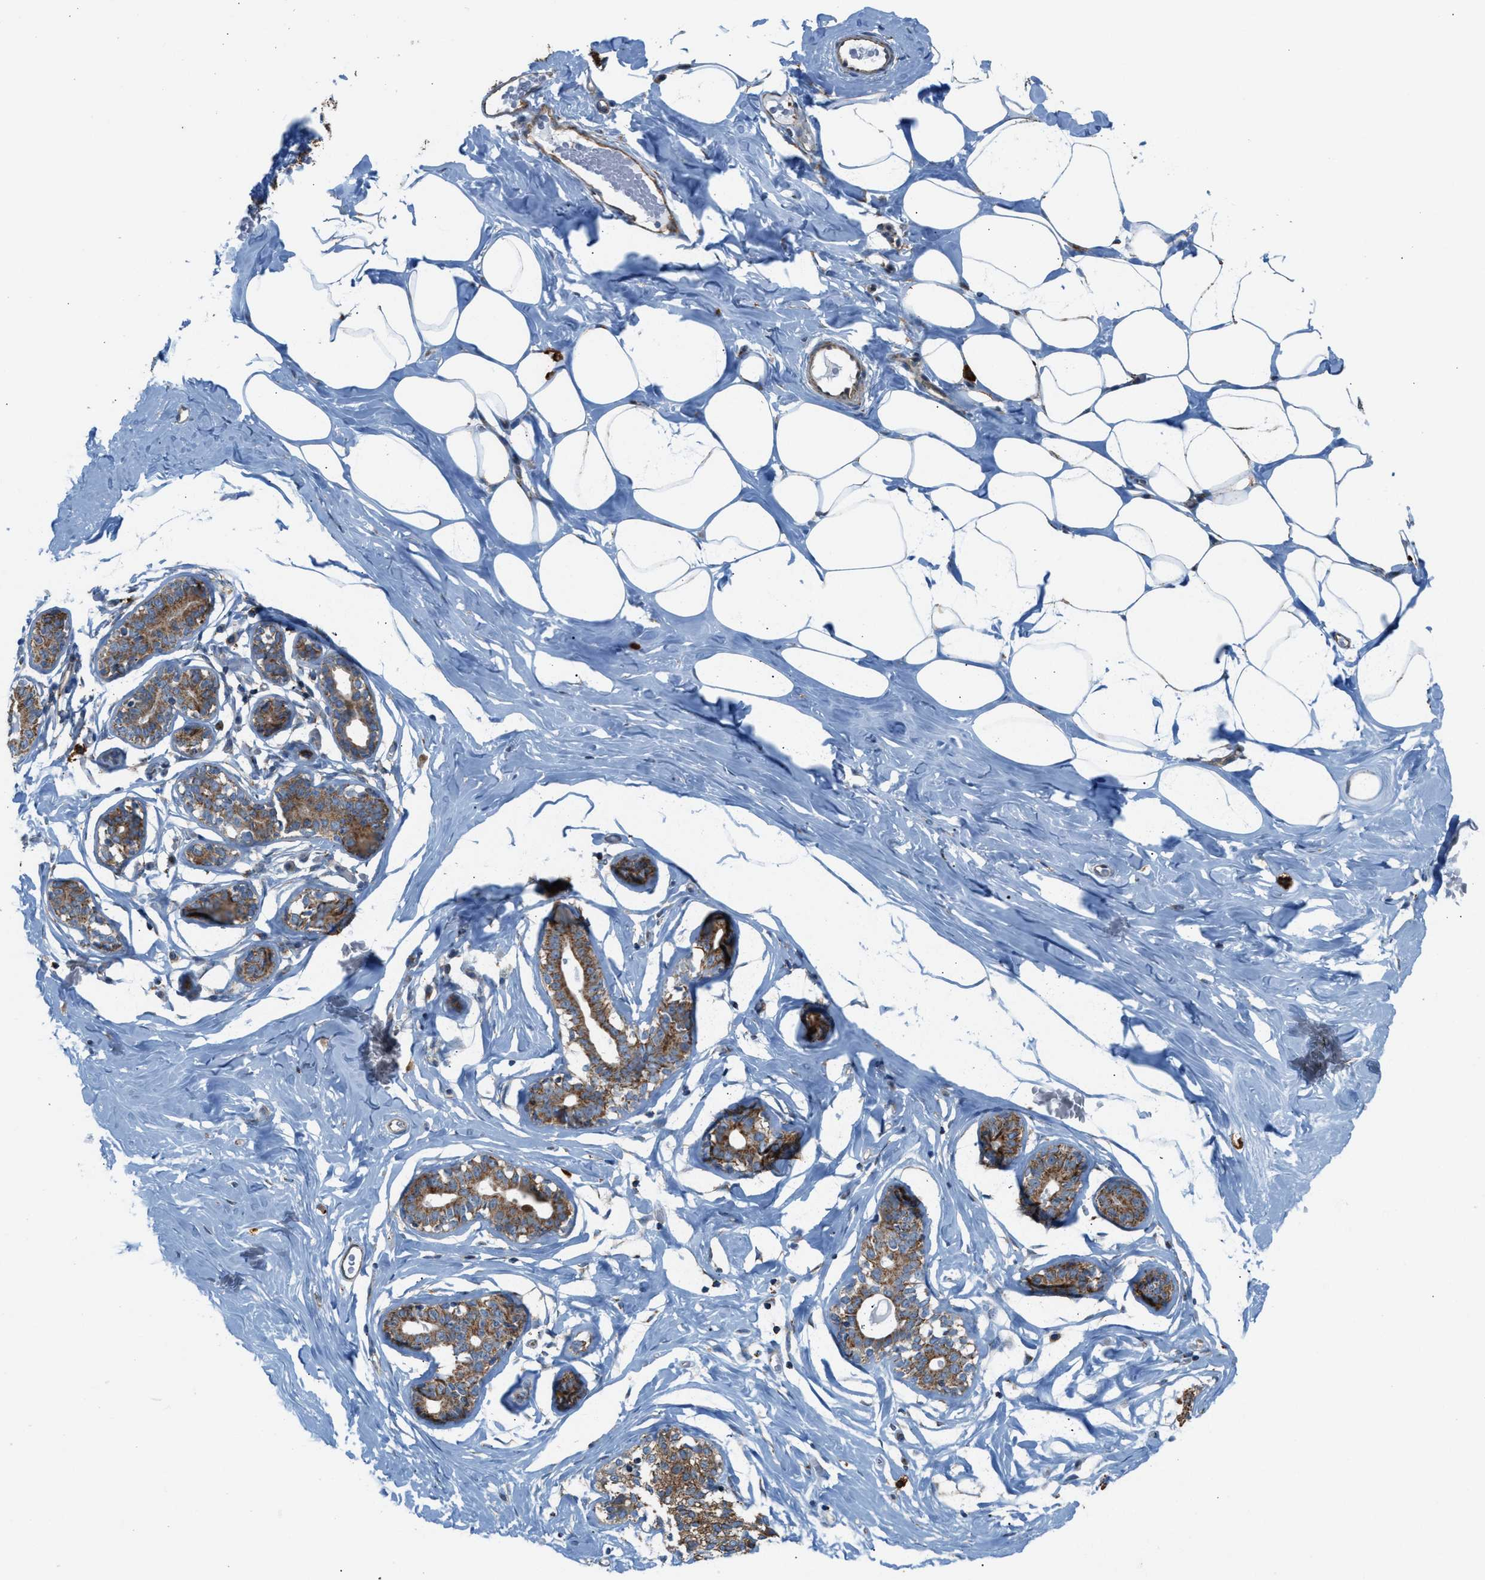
{"staining": {"intensity": "moderate", "quantity": ">75%", "location": "cytoplasmic/membranous"}, "tissue": "adipose tissue", "cell_type": "Adipocytes", "image_type": "normal", "snomed": [{"axis": "morphology", "description": "Normal tissue, NOS"}, {"axis": "morphology", "description": "Fibrosis, NOS"}, {"axis": "topography", "description": "Breast"}, {"axis": "topography", "description": "Adipose tissue"}], "caption": "IHC staining of benign adipose tissue, which reveals medium levels of moderate cytoplasmic/membranous expression in approximately >75% of adipocytes indicating moderate cytoplasmic/membranous protein positivity. The staining was performed using DAB (3,3'-diaminobenzidine) (brown) for protein detection and nuclei were counterstained in hematoxylin (blue).", "gene": "PDCL", "patient": {"sex": "female", "age": 39}}